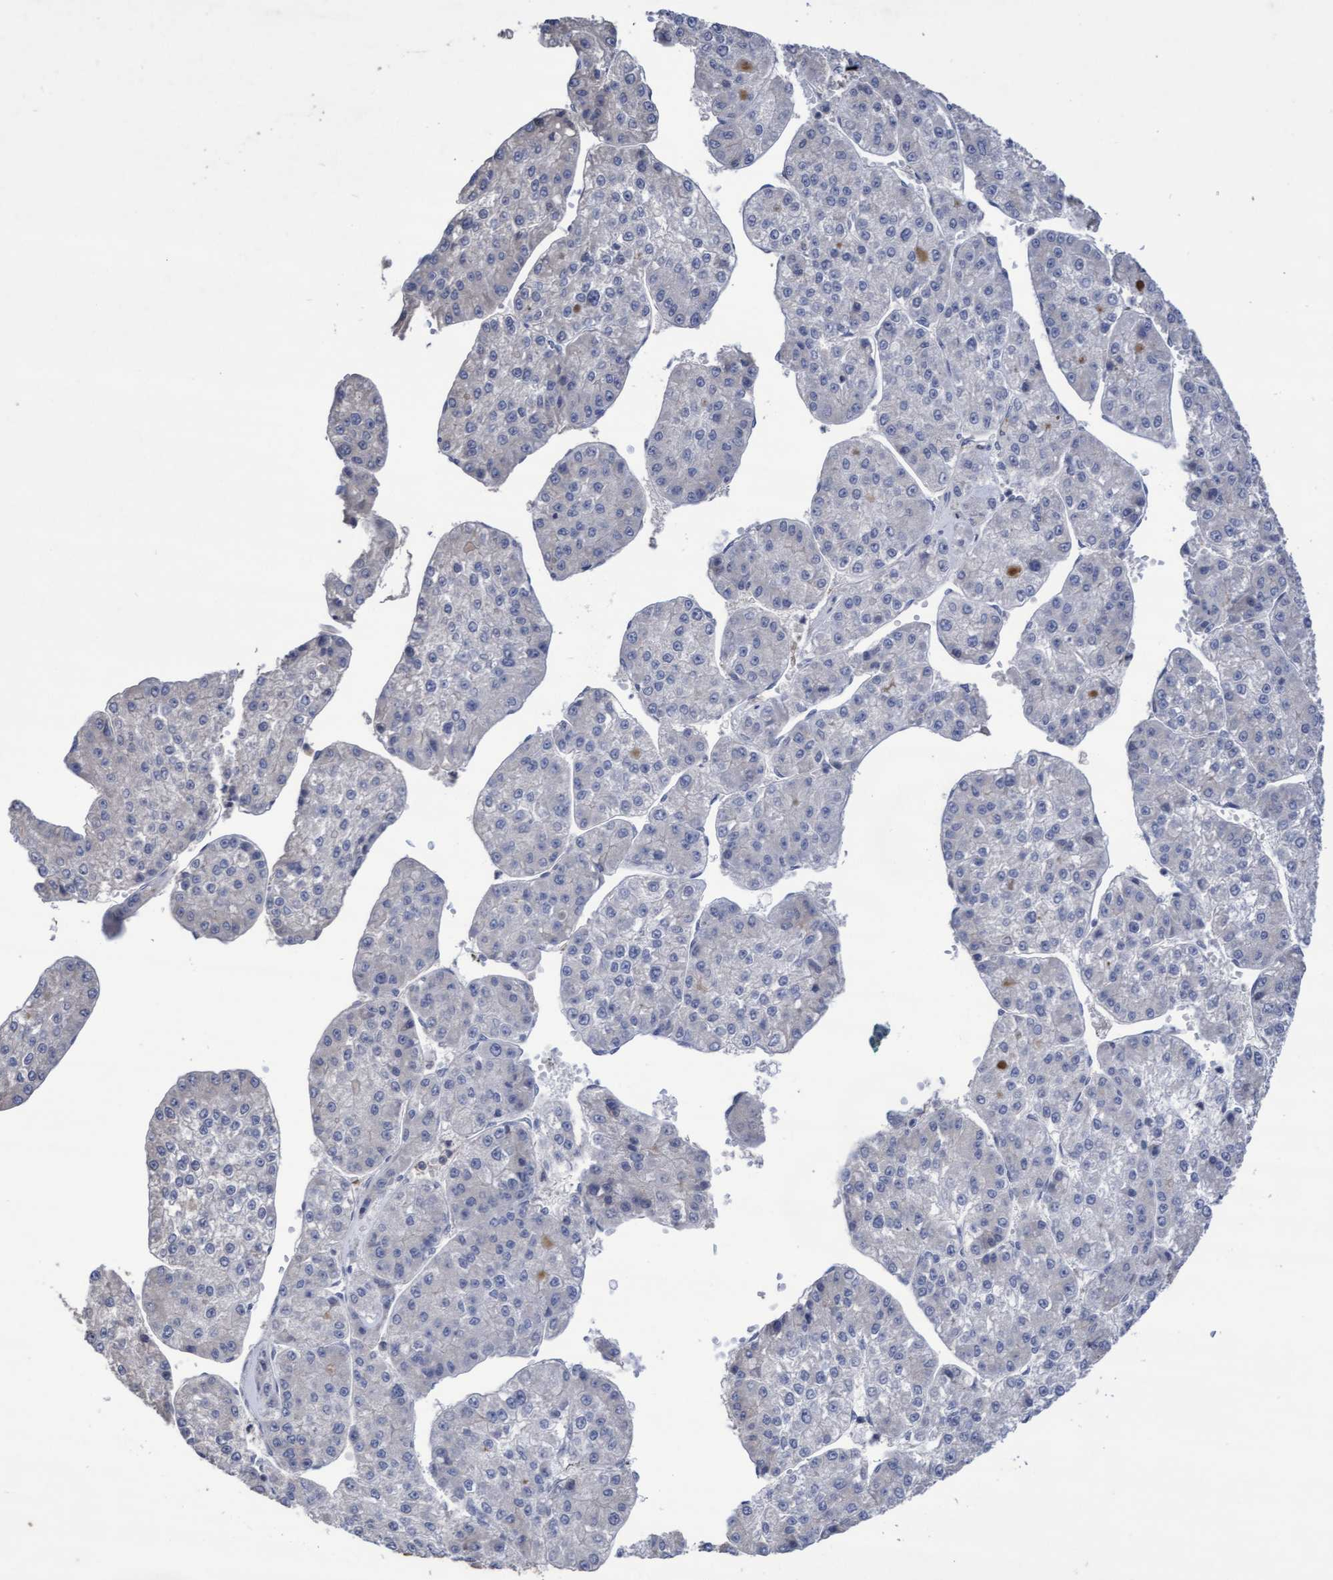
{"staining": {"intensity": "negative", "quantity": "none", "location": "none"}, "tissue": "liver cancer", "cell_type": "Tumor cells", "image_type": "cancer", "snomed": [{"axis": "morphology", "description": "Carcinoma, Hepatocellular, NOS"}, {"axis": "topography", "description": "Liver"}], "caption": "Immunohistochemistry (IHC) image of neoplastic tissue: human liver cancer stained with DAB (3,3'-diaminobenzidine) demonstrates no significant protein staining in tumor cells.", "gene": "KRT24", "patient": {"sex": "female", "age": 73}}